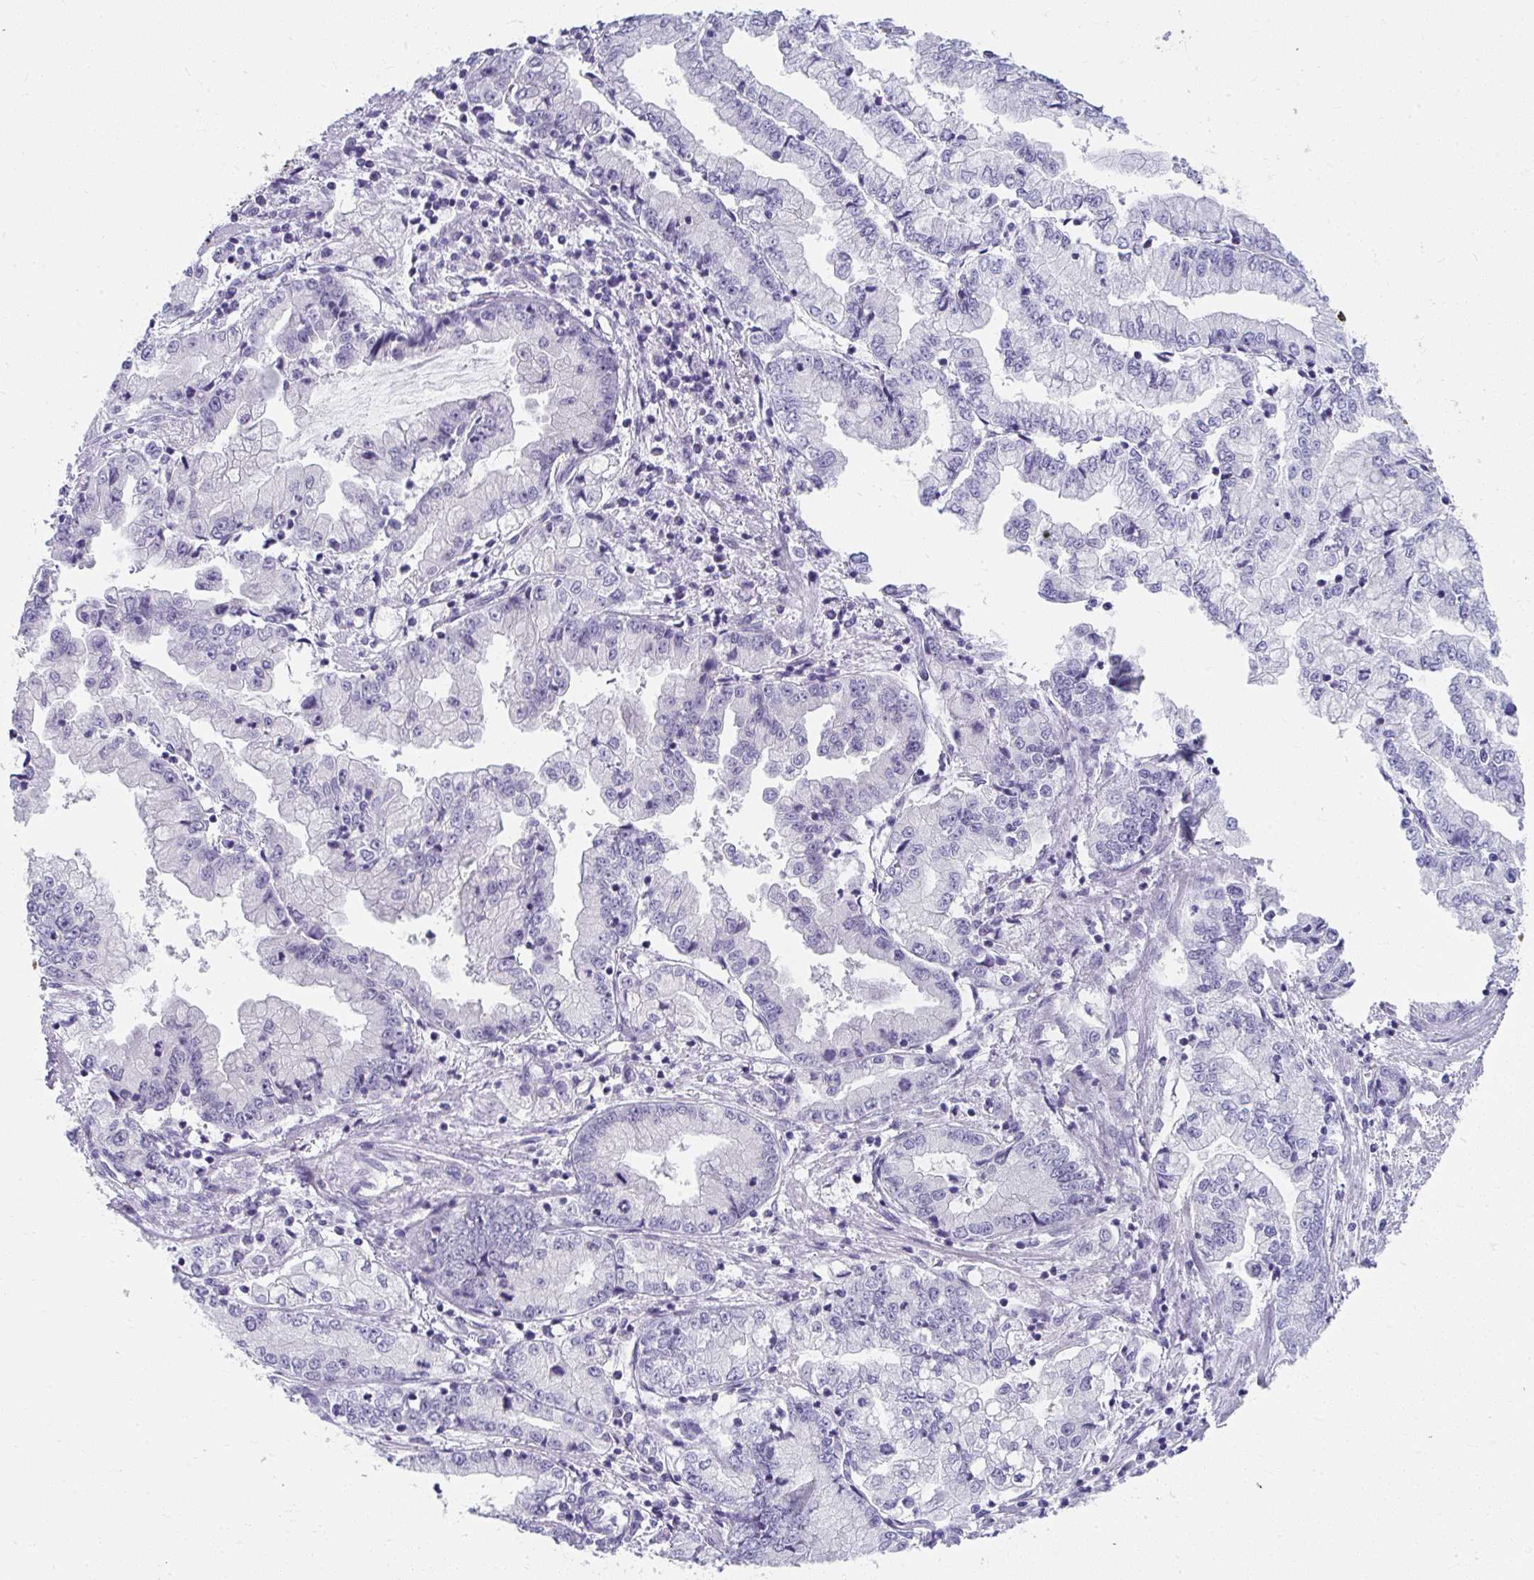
{"staining": {"intensity": "negative", "quantity": "none", "location": "none"}, "tissue": "stomach cancer", "cell_type": "Tumor cells", "image_type": "cancer", "snomed": [{"axis": "morphology", "description": "Adenocarcinoma, NOS"}, {"axis": "topography", "description": "Stomach, upper"}], "caption": "A micrograph of human stomach cancer (adenocarcinoma) is negative for staining in tumor cells. (Stains: DAB immunohistochemistry (IHC) with hematoxylin counter stain, Microscopy: brightfield microscopy at high magnification).", "gene": "UGT3A2", "patient": {"sex": "female", "age": 74}}